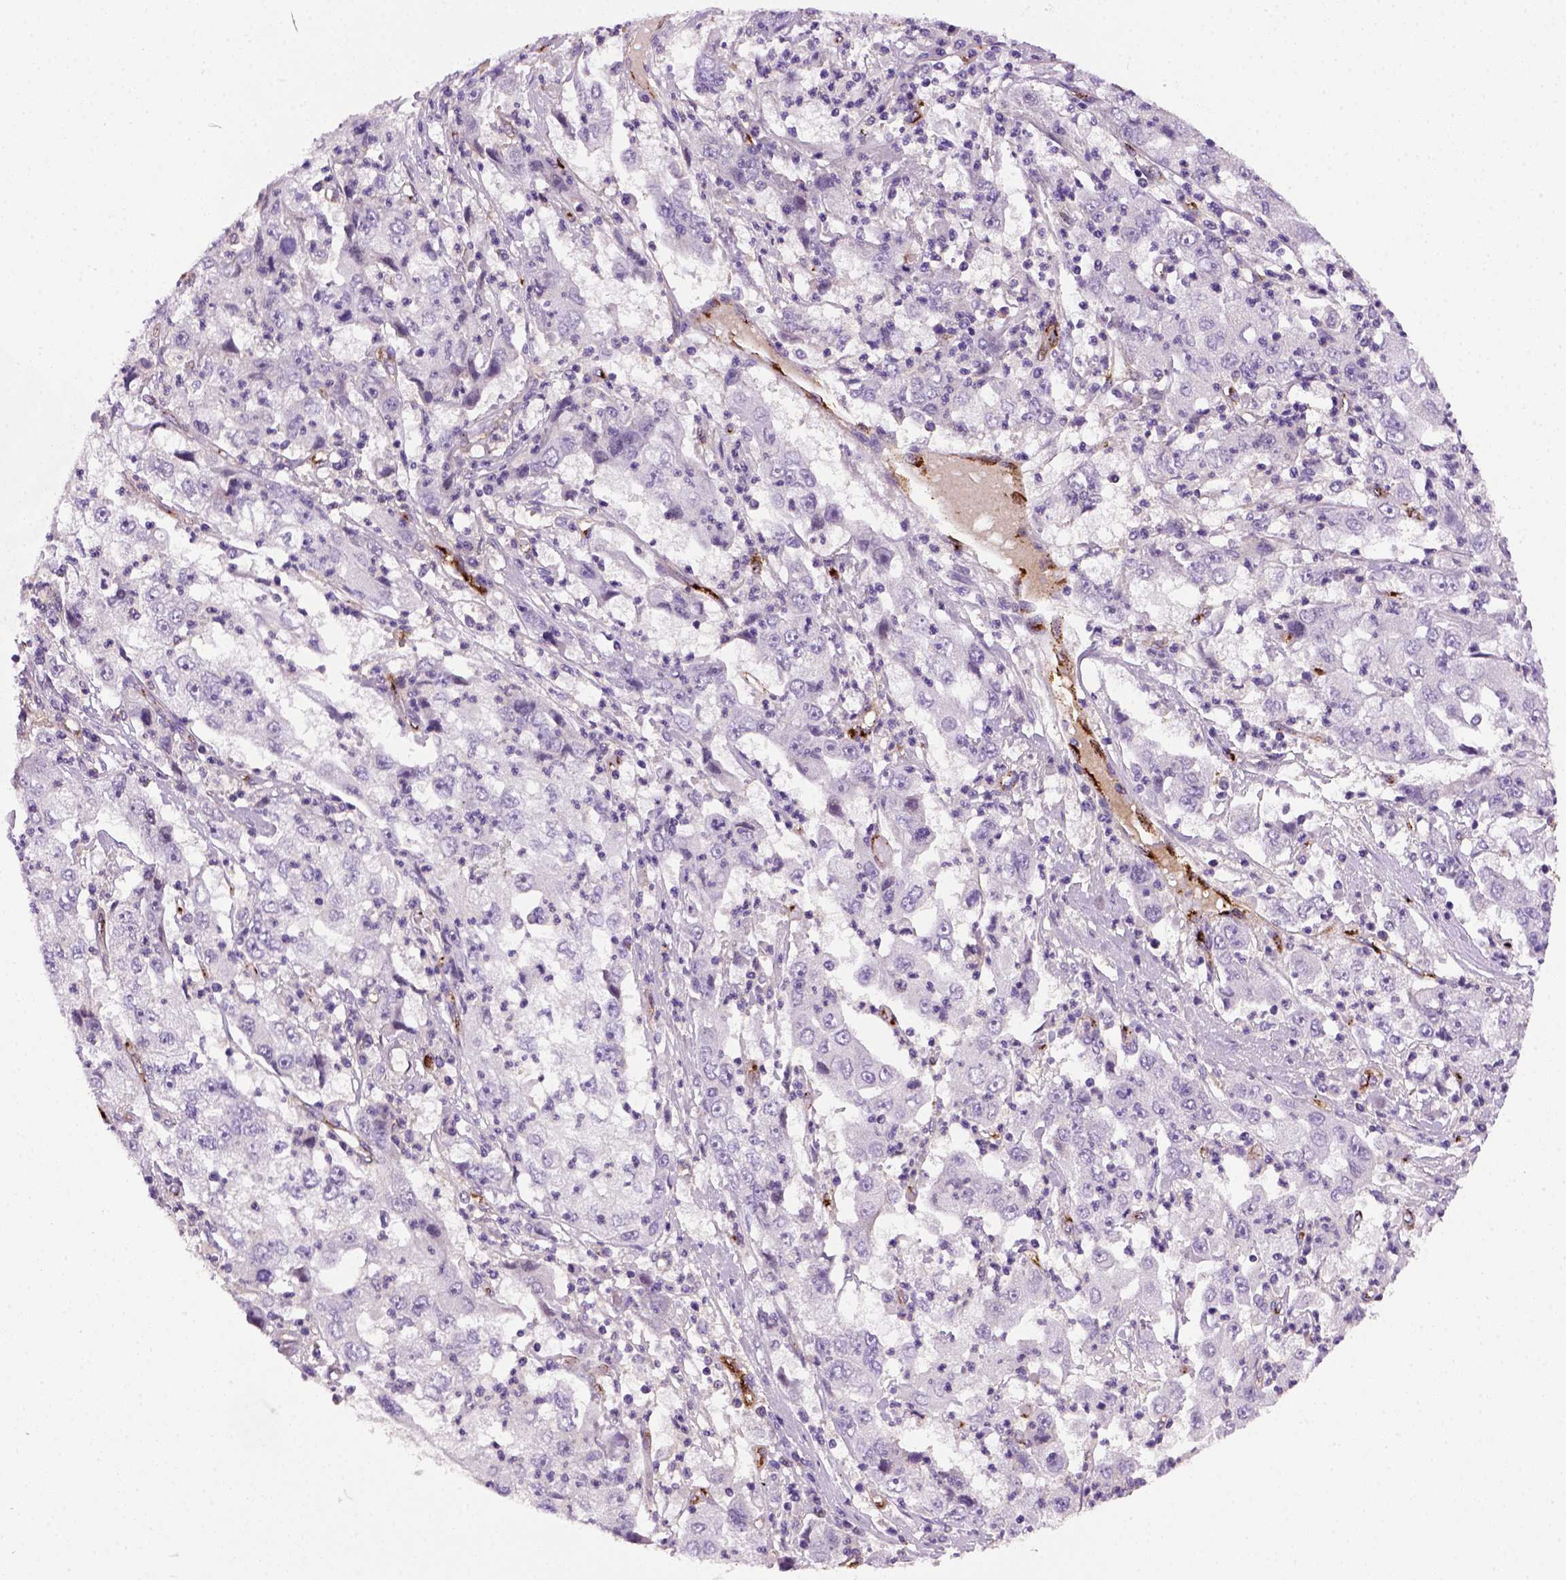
{"staining": {"intensity": "negative", "quantity": "none", "location": "none"}, "tissue": "cervical cancer", "cell_type": "Tumor cells", "image_type": "cancer", "snomed": [{"axis": "morphology", "description": "Squamous cell carcinoma, NOS"}, {"axis": "topography", "description": "Cervix"}], "caption": "Cervical cancer stained for a protein using immunohistochemistry (IHC) reveals no expression tumor cells.", "gene": "VWF", "patient": {"sex": "female", "age": 36}}